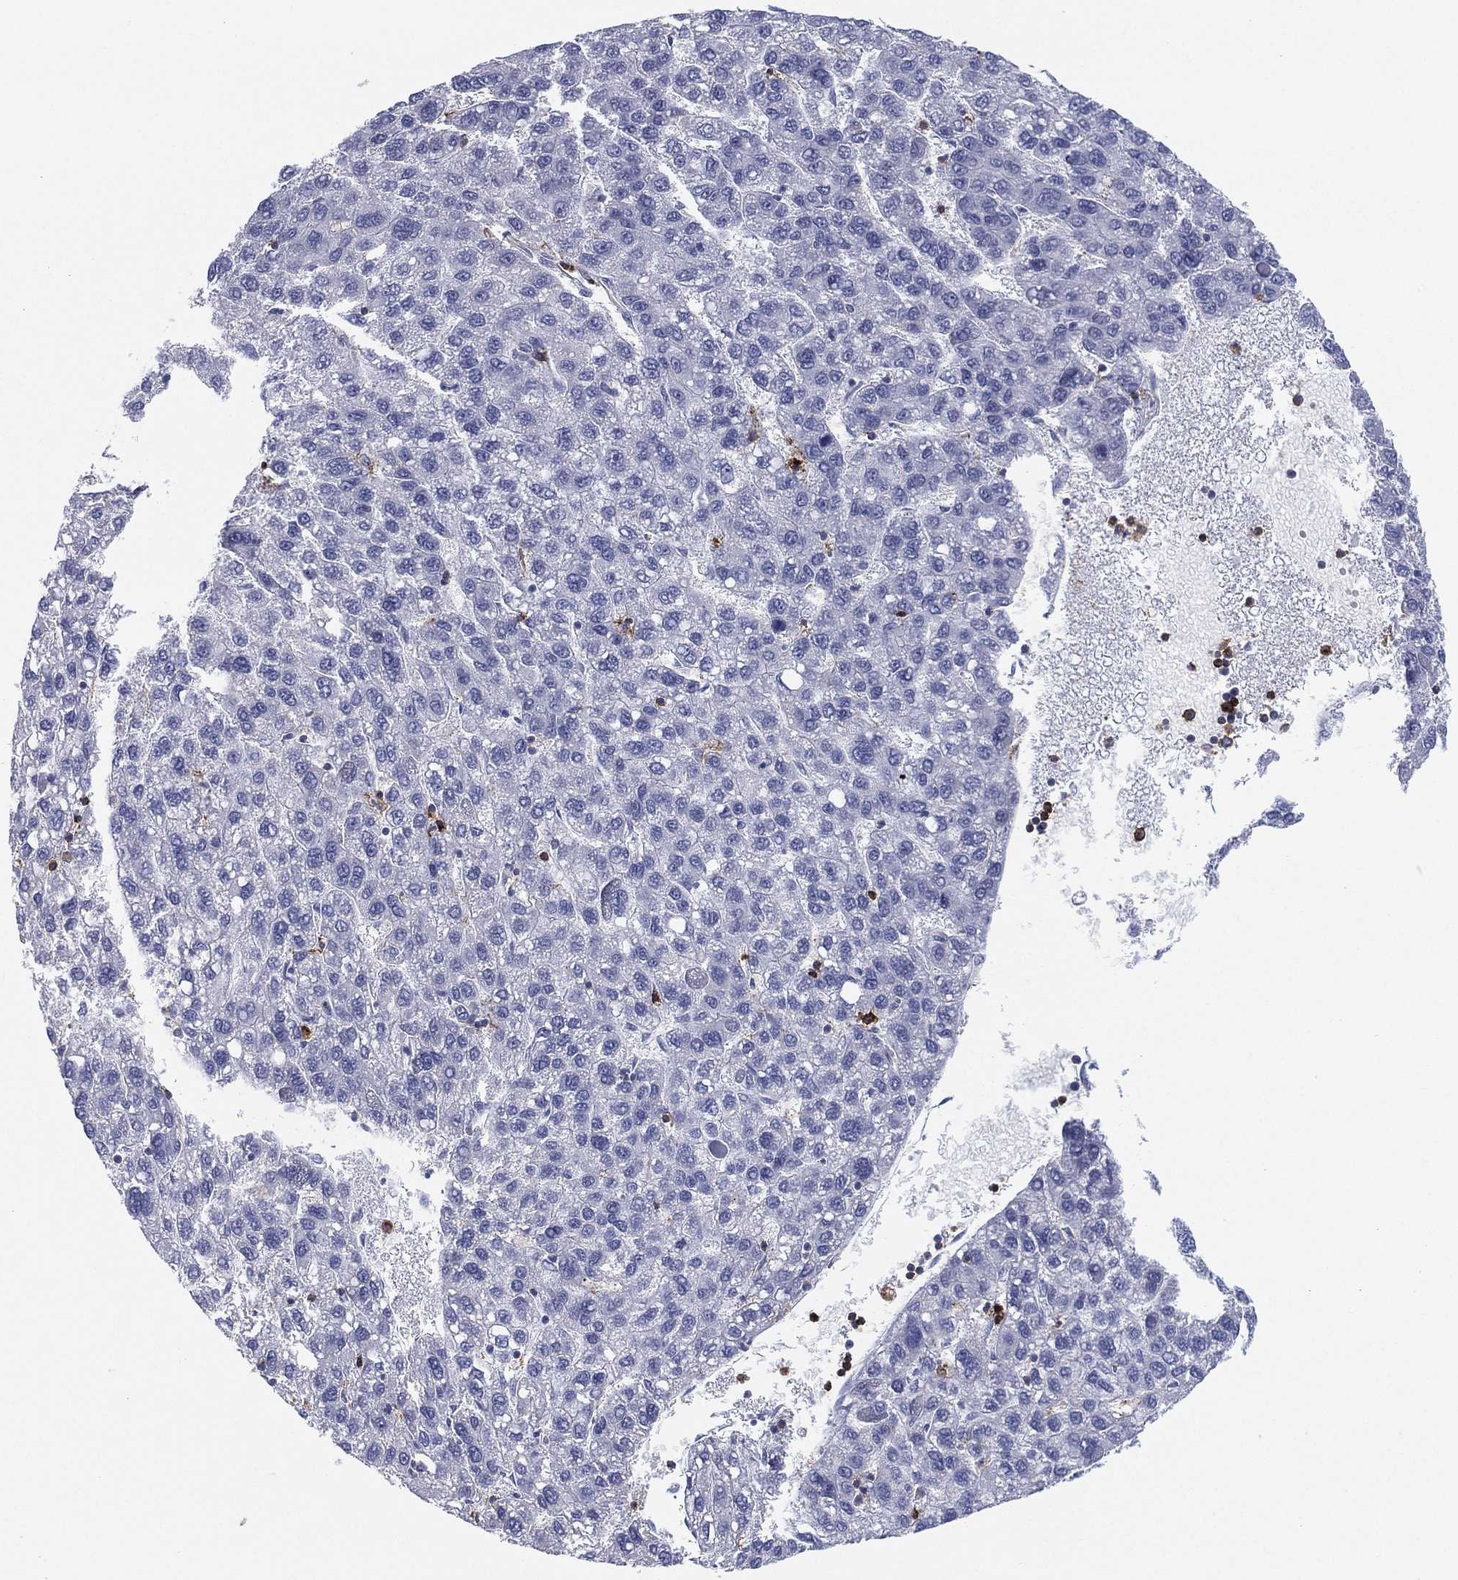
{"staining": {"intensity": "negative", "quantity": "none", "location": "none"}, "tissue": "liver cancer", "cell_type": "Tumor cells", "image_type": "cancer", "snomed": [{"axis": "morphology", "description": "Carcinoma, Hepatocellular, NOS"}, {"axis": "topography", "description": "Liver"}], "caption": "IHC histopathology image of human hepatocellular carcinoma (liver) stained for a protein (brown), which displays no positivity in tumor cells.", "gene": "SELPLG", "patient": {"sex": "female", "age": 82}}